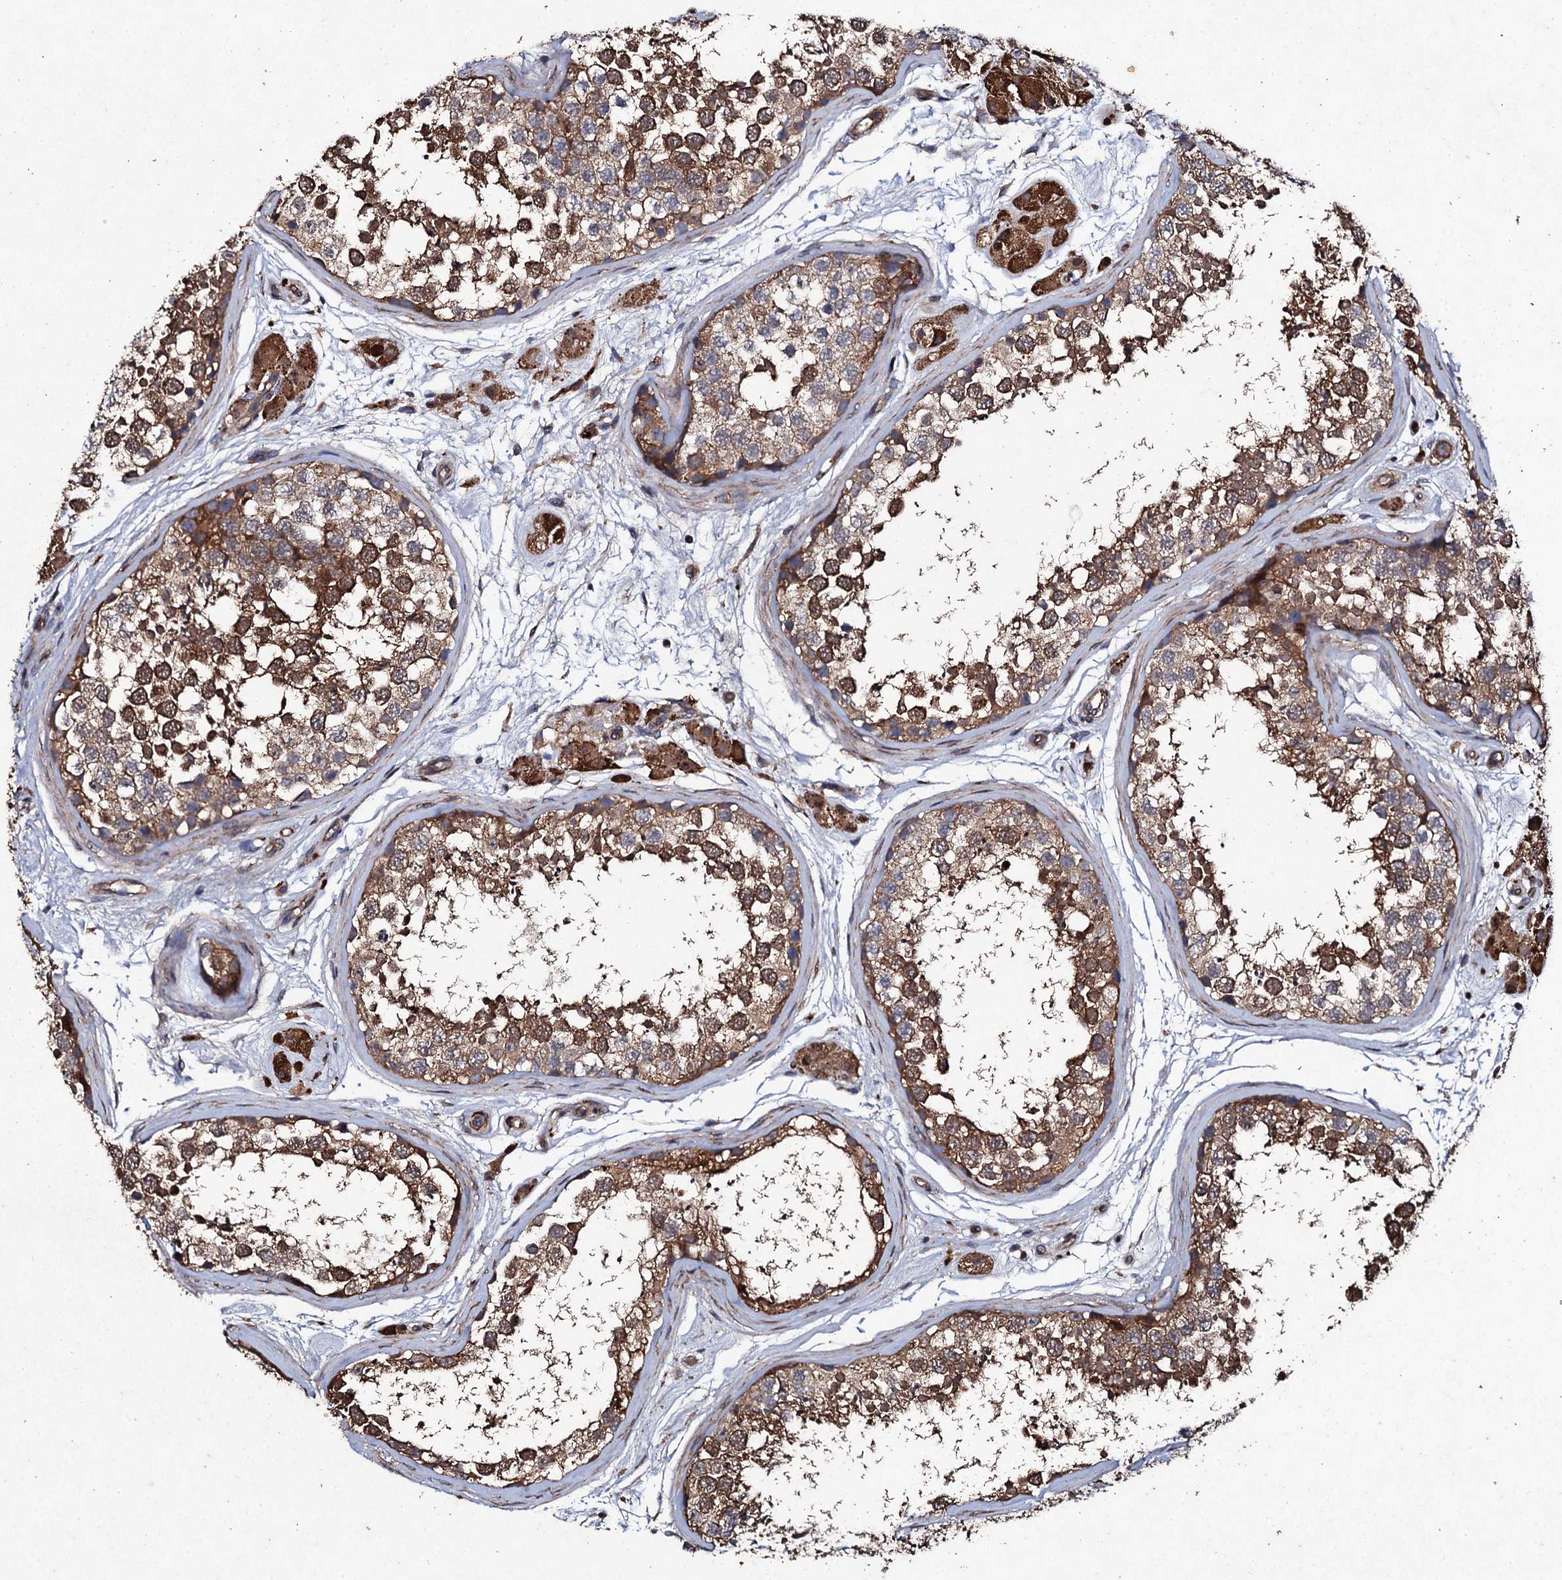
{"staining": {"intensity": "moderate", "quantity": ">75%", "location": "cytoplasmic/membranous"}, "tissue": "testis", "cell_type": "Cells in seminiferous ducts", "image_type": "normal", "snomed": [{"axis": "morphology", "description": "Normal tissue, NOS"}, {"axis": "topography", "description": "Testis"}], "caption": "IHC (DAB (3,3'-diaminobenzidine)) staining of normal human testis reveals moderate cytoplasmic/membranous protein staining in about >75% of cells in seminiferous ducts. Immunohistochemistry (ihc) stains the protein of interest in brown and the nuclei are stained blue.", "gene": "MOCOS", "patient": {"sex": "male", "age": 56}}